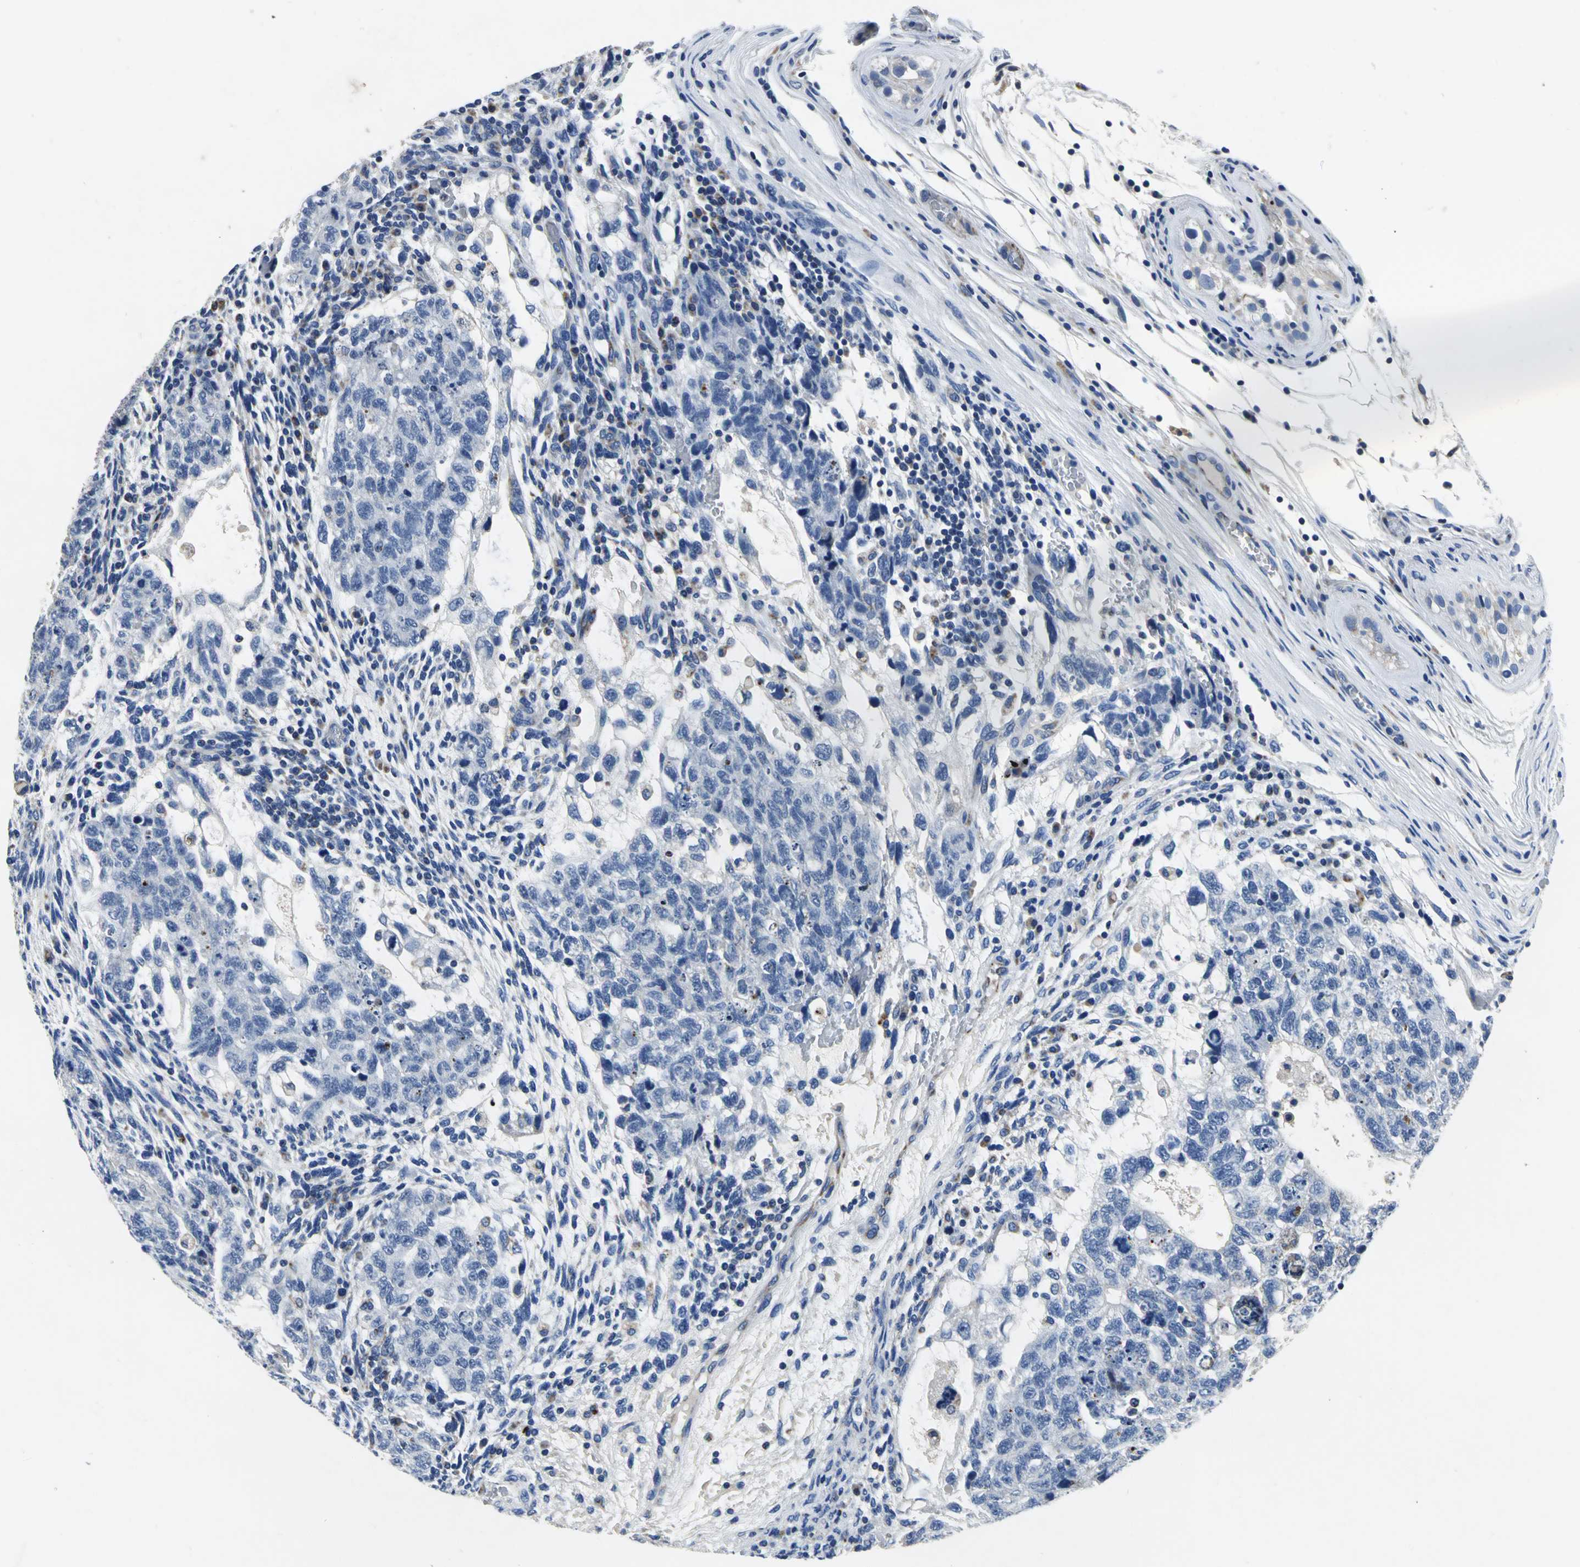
{"staining": {"intensity": "negative", "quantity": "none", "location": "none"}, "tissue": "testis cancer", "cell_type": "Tumor cells", "image_type": "cancer", "snomed": [{"axis": "morphology", "description": "Normal tissue, NOS"}, {"axis": "morphology", "description": "Carcinoma, Embryonal, NOS"}, {"axis": "topography", "description": "Testis"}], "caption": "Immunohistochemical staining of human testis cancer (embryonal carcinoma) exhibits no significant expression in tumor cells.", "gene": "IFI6", "patient": {"sex": "male", "age": 36}}